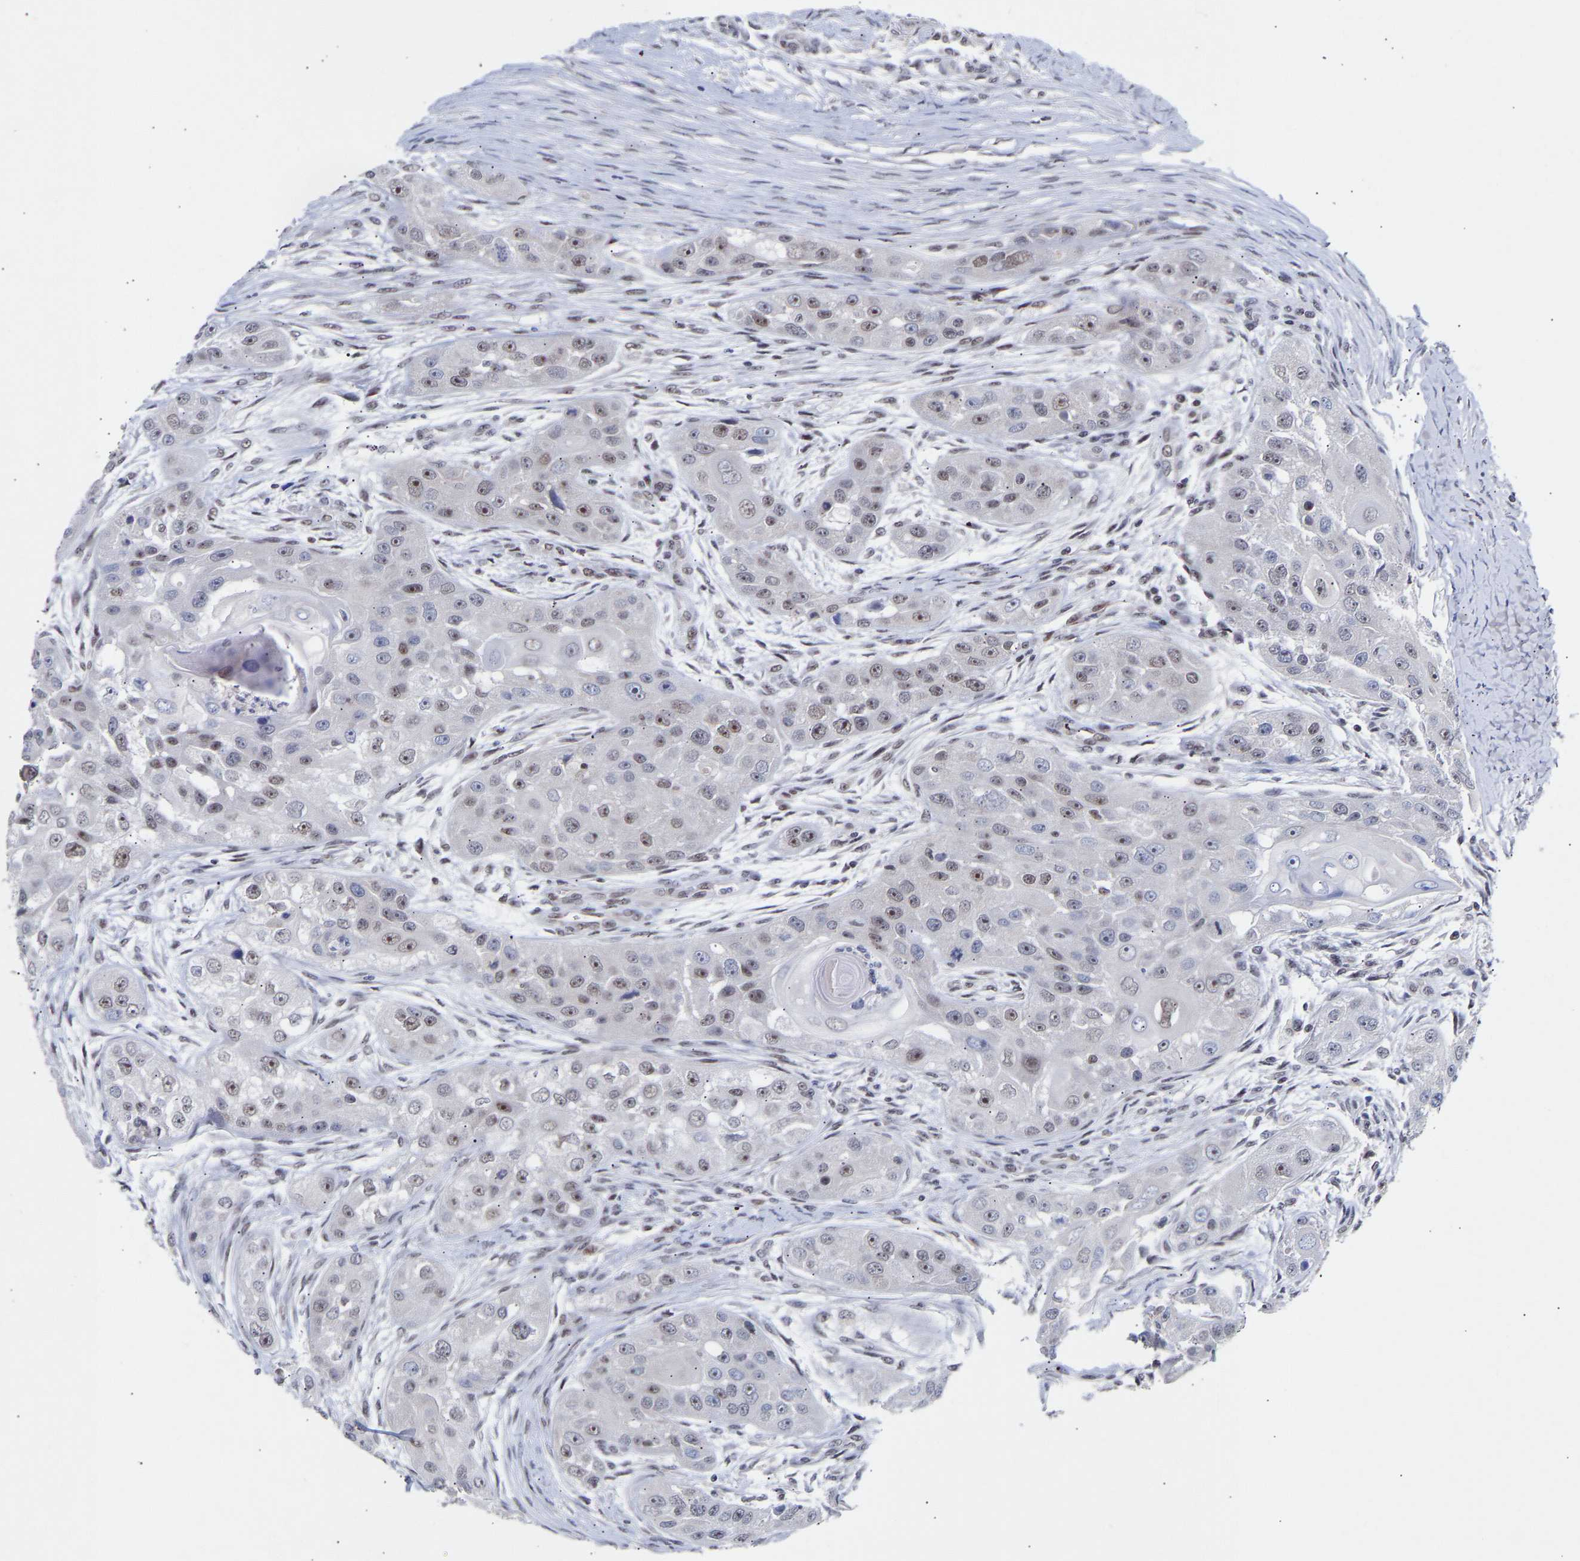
{"staining": {"intensity": "moderate", "quantity": "<25%", "location": "nuclear"}, "tissue": "head and neck cancer", "cell_type": "Tumor cells", "image_type": "cancer", "snomed": [{"axis": "morphology", "description": "Normal tissue, NOS"}, {"axis": "morphology", "description": "Squamous cell carcinoma, NOS"}, {"axis": "topography", "description": "Skeletal muscle"}, {"axis": "topography", "description": "Head-Neck"}], "caption": "Protein staining reveals moderate nuclear expression in about <25% of tumor cells in head and neck squamous cell carcinoma. Immunohistochemistry (ihc) stains the protein in brown and the nuclei are stained blue.", "gene": "RBM15", "patient": {"sex": "male", "age": 51}}